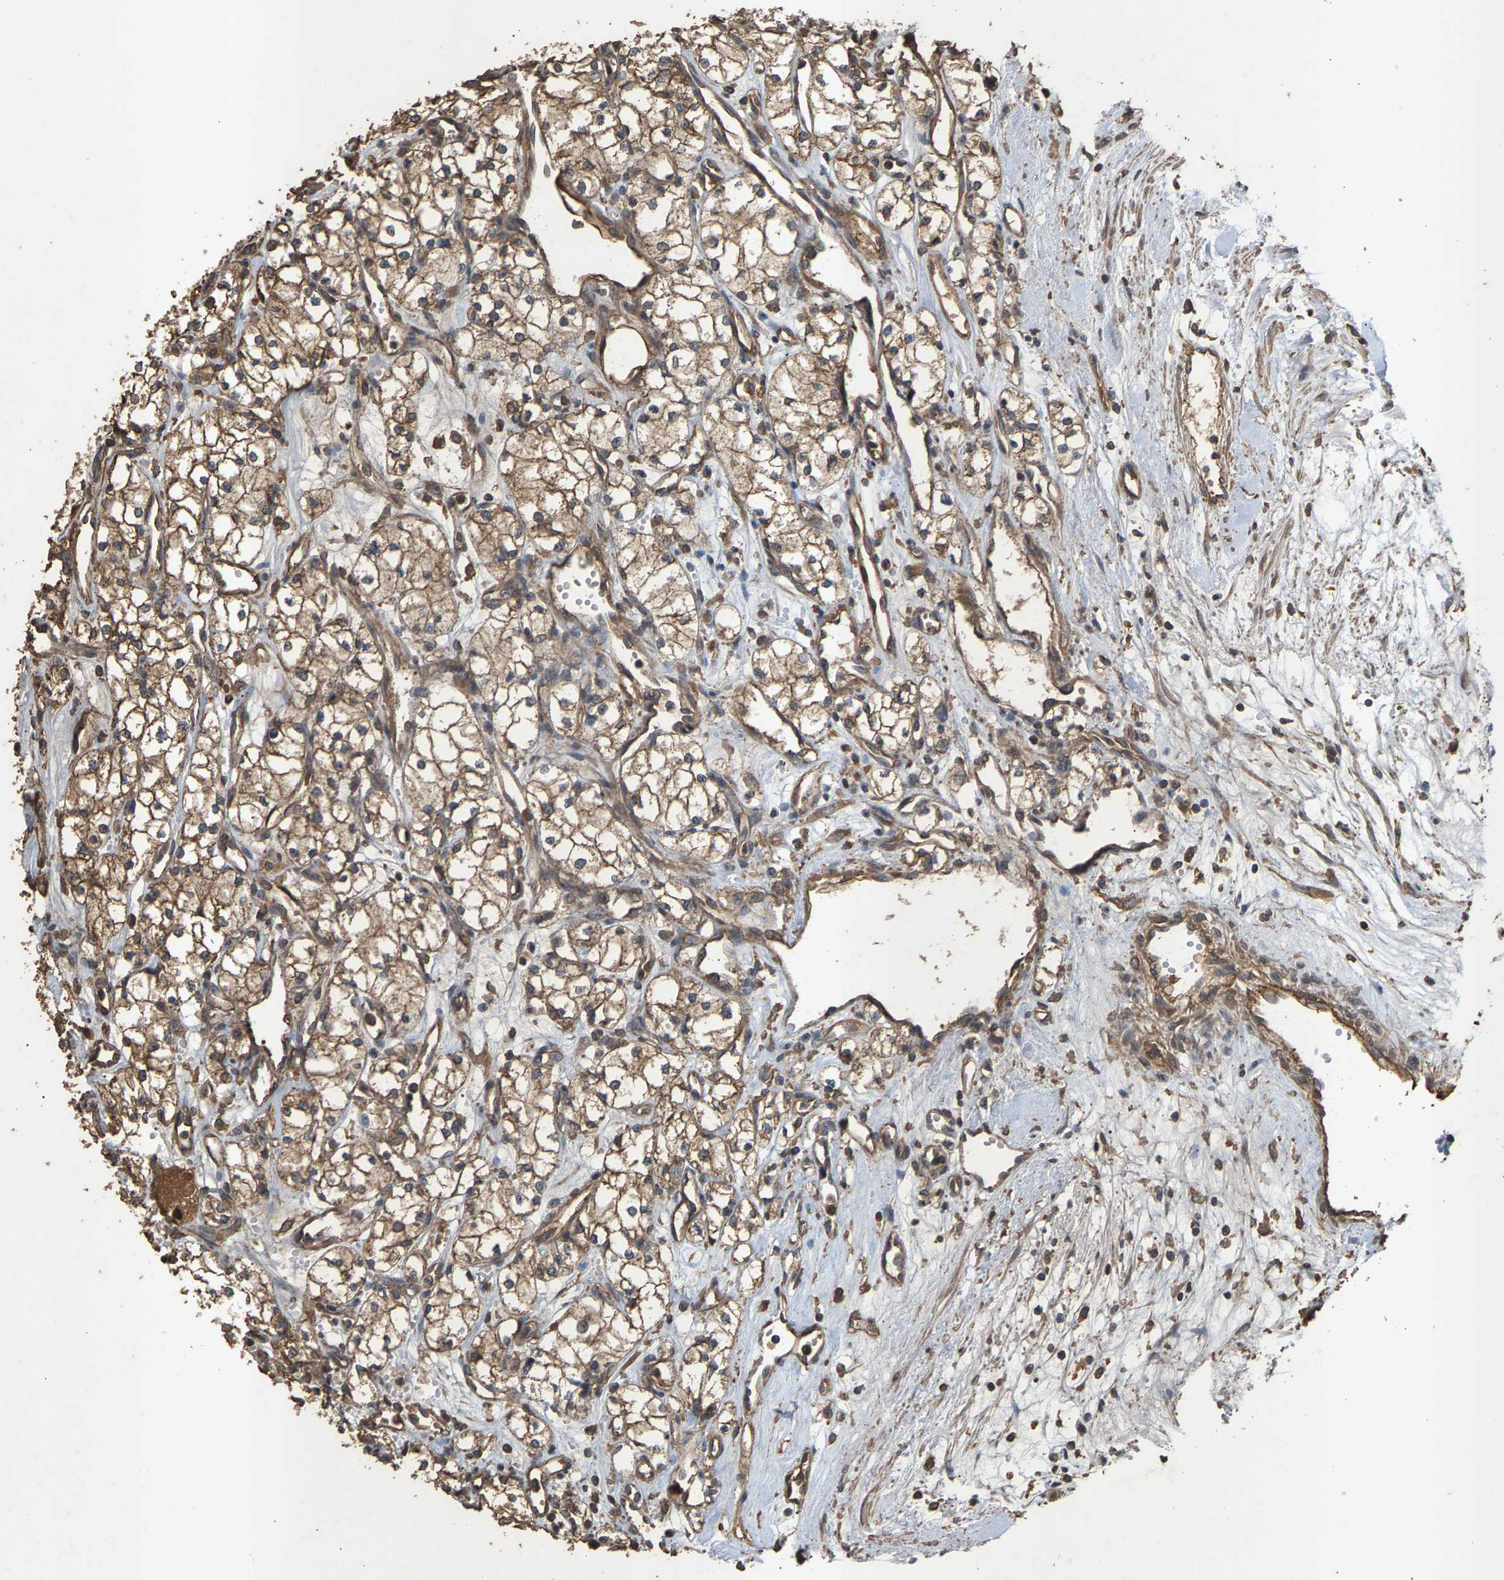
{"staining": {"intensity": "moderate", "quantity": ">75%", "location": "cytoplasmic/membranous"}, "tissue": "renal cancer", "cell_type": "Tumor cells", "image_type": "cancer", "snomed": [{"axis": "morphology", "description": "Adenocarcinoma, NOS"}, {"axis": "topography", "description": "Kidney"}], "caption": "A medium amount of moderate cytoplasmic/membranous staining is identified in about >75% of tumor cells in adenocarcinoma (renal) tissue.", "gene": "HTRA3", "patient": {"sex": "male", "age": 59}}